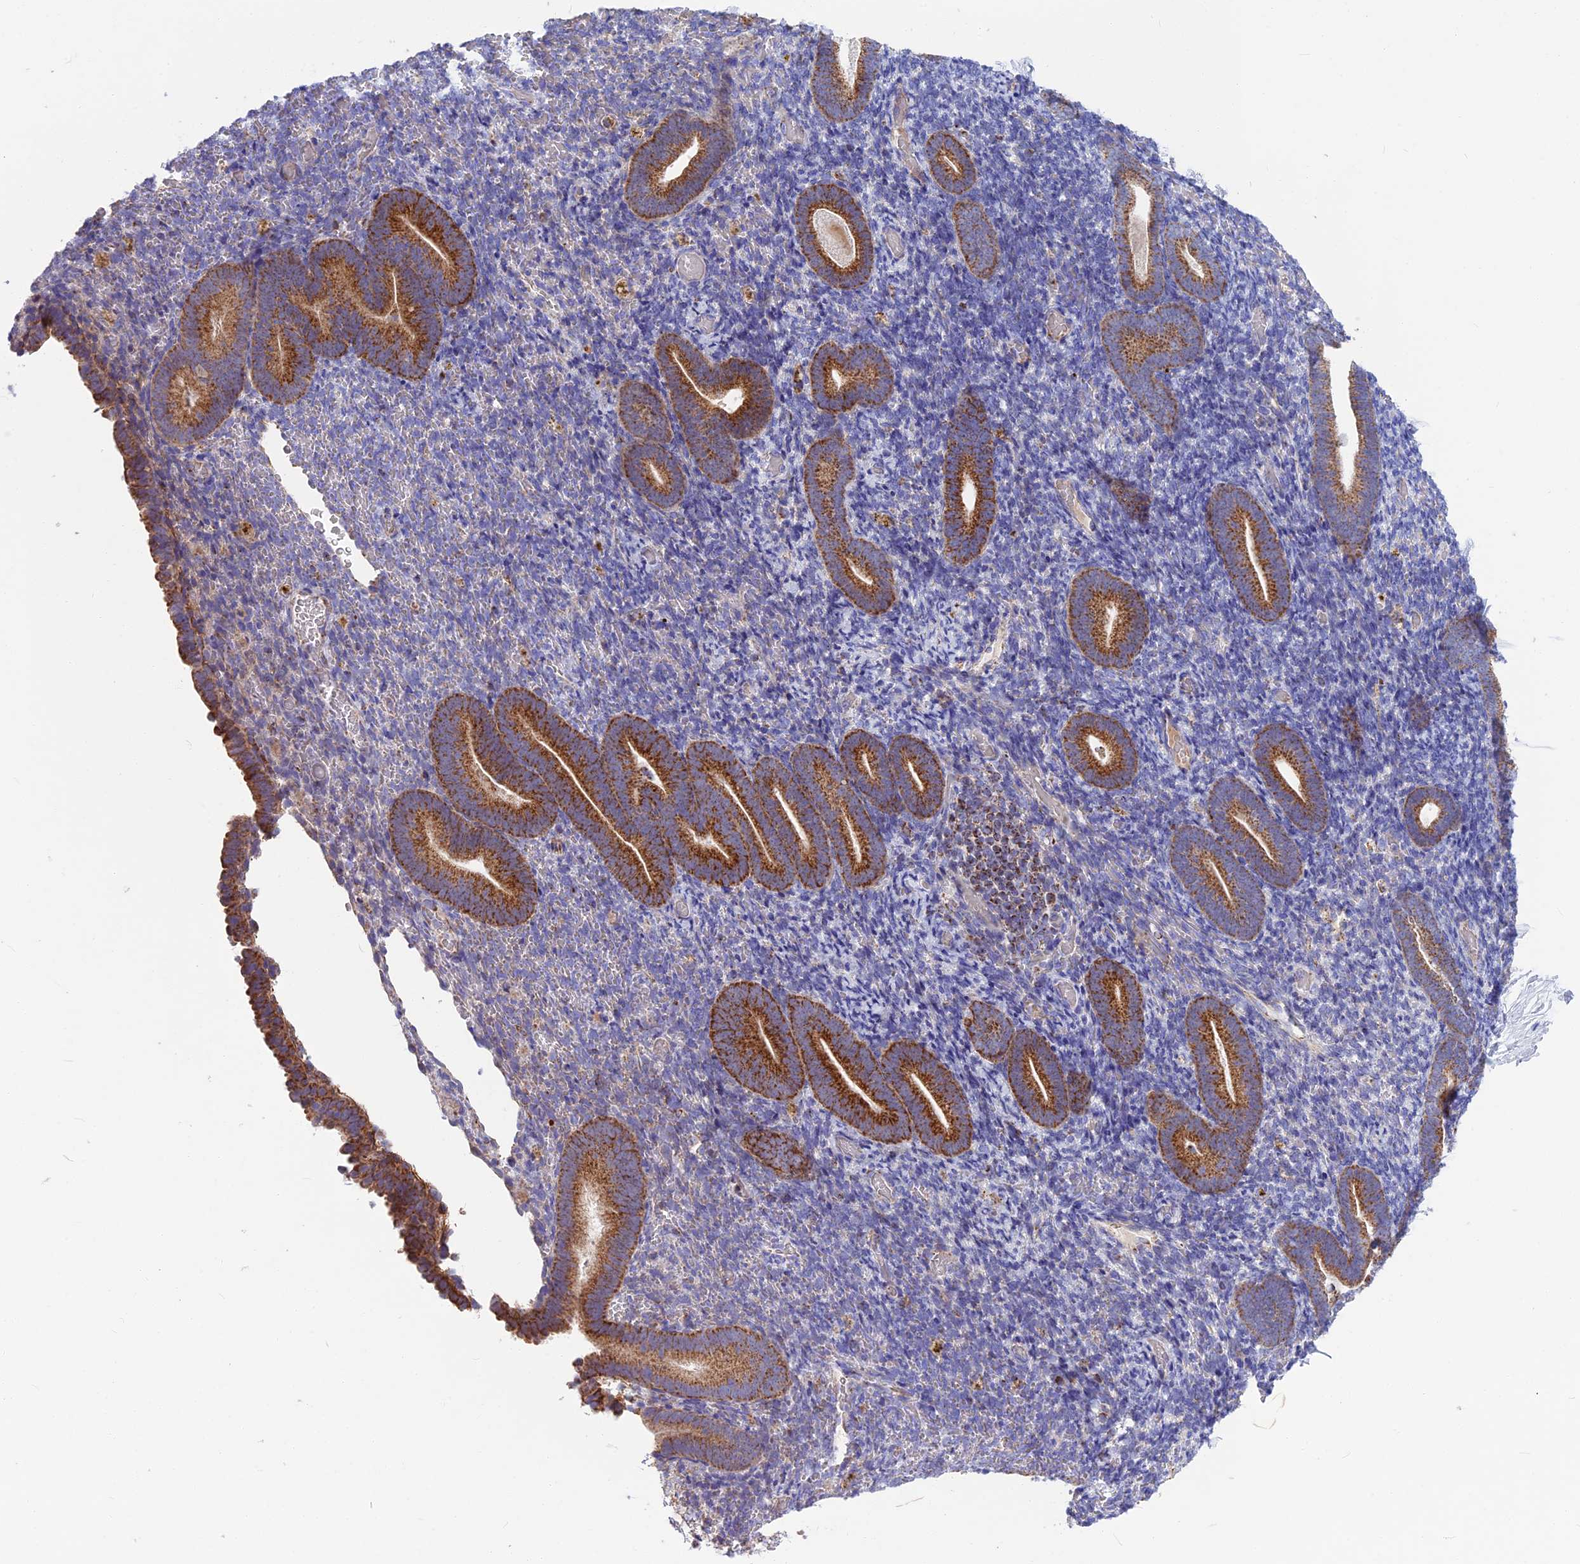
{"staining": {"intensity": "negative", "quantity": "none", "location": "none"}, "tissue": "endometrium", "cell_type": "Cells in endometrial stroma", "image_type": "normal", "snomed": [{"axis": "morphology", "description": "Normal tissue, NOS"}, {"axis": "topography", "description": "Endometrium"}], "caption": "Immunohistochemistry histopathology image of benign endometrium: endometrium stained with DAB shows no significant protein positivity in cells in endometrial stroma.", "gene": "CS", "patient": {"sex": "female", "age": 51}}